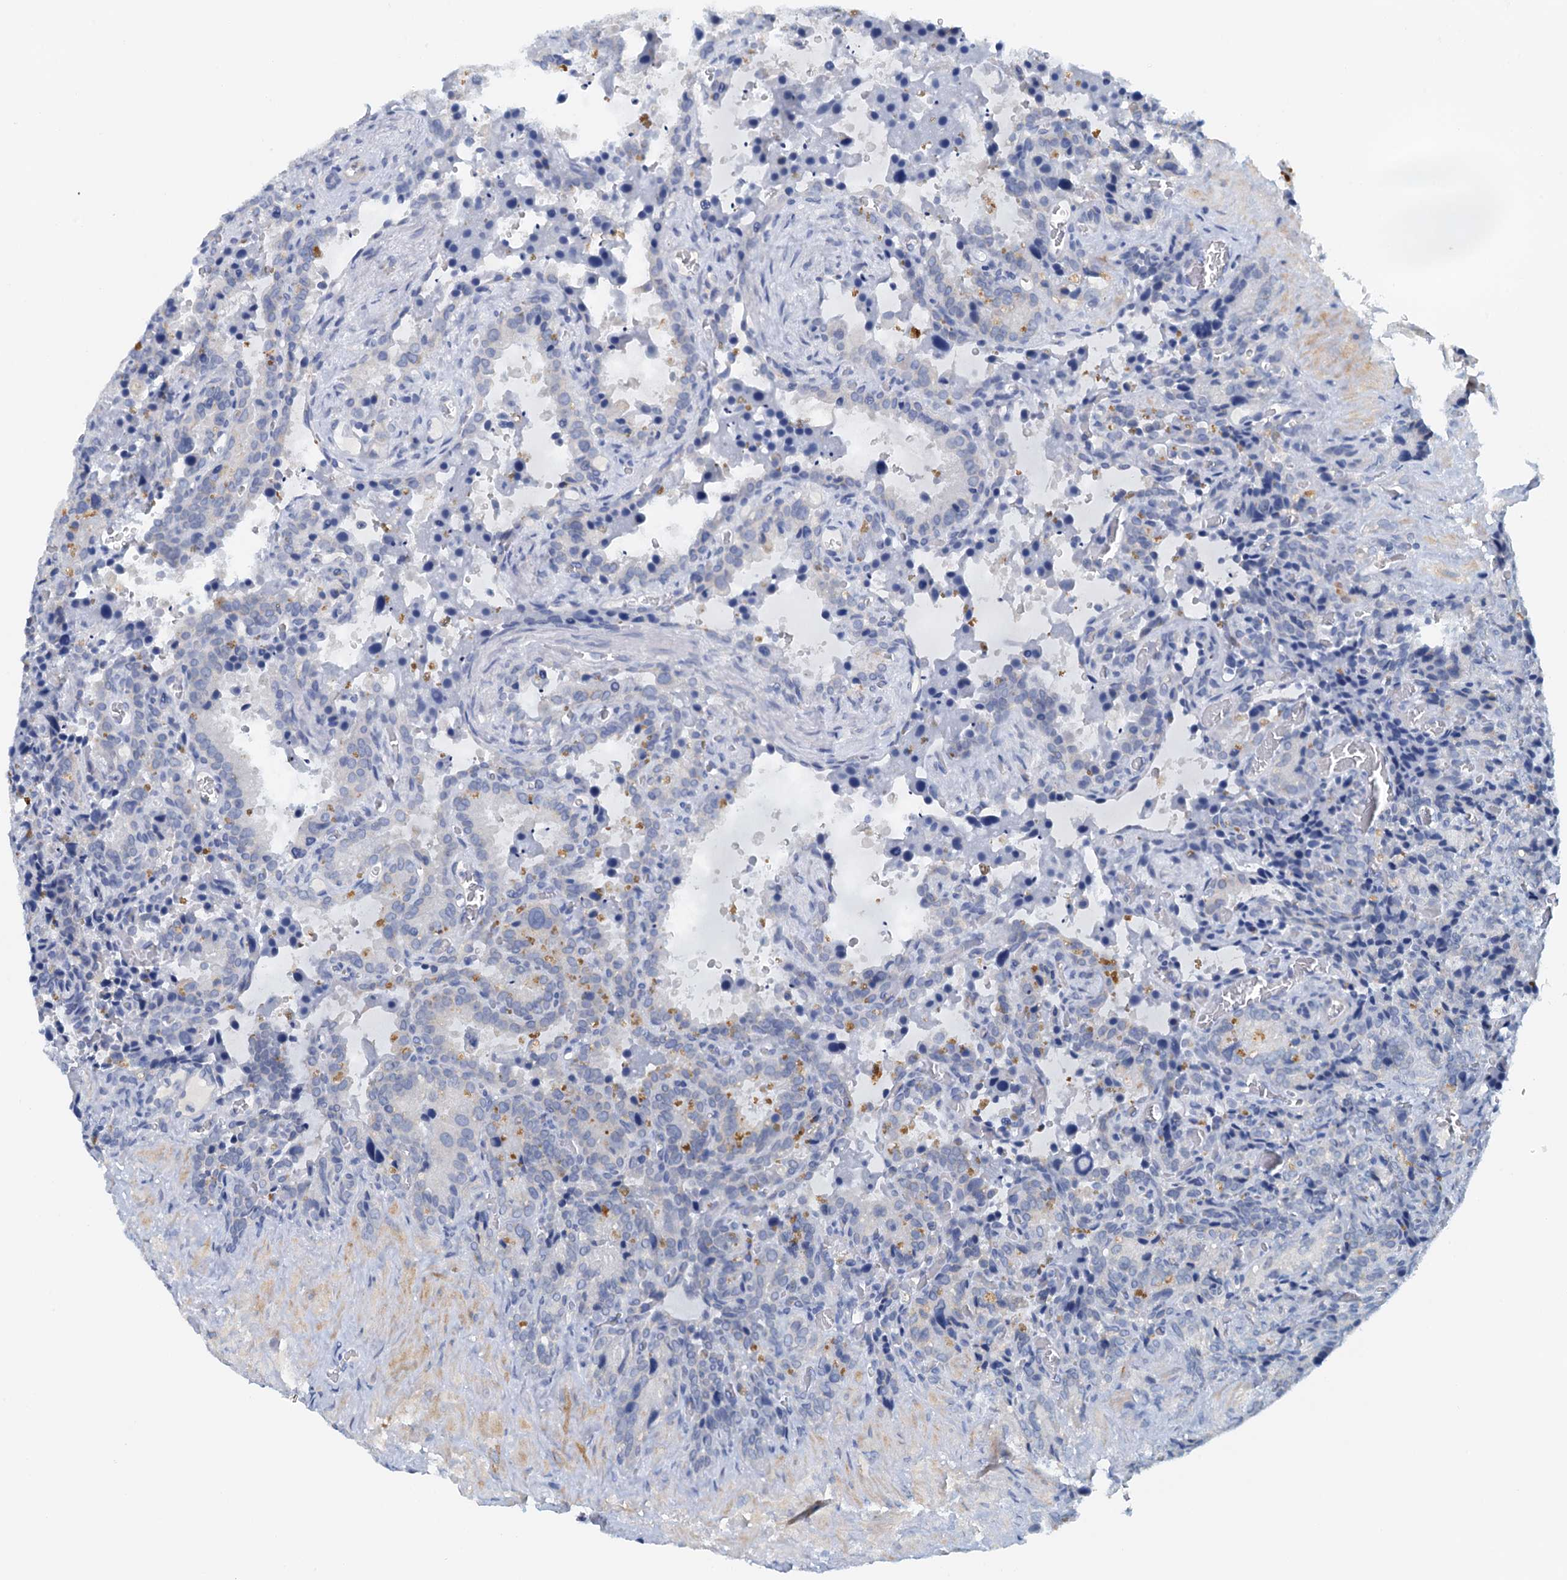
{"staining": {"intensity": "negative", "quantity": "none", "location": "none"}, "tissue": "seminal vesicle", "cell_type": "Glandular cells", "image_type": "normal", "snomed": [{"axis": "morphology", "description": "Normal tissue, NOS"}, {"axis": "topography", "description": "Seminal veicle"}], "caption": "High power microscopy image of an immunohistochemistry (IHC) photomicrograph of unremarkable seminal vesicle, revealing no significant positivity in glandular cells.", "gene": "DTD1", "patient": {"sex": "male", "age": 62}}